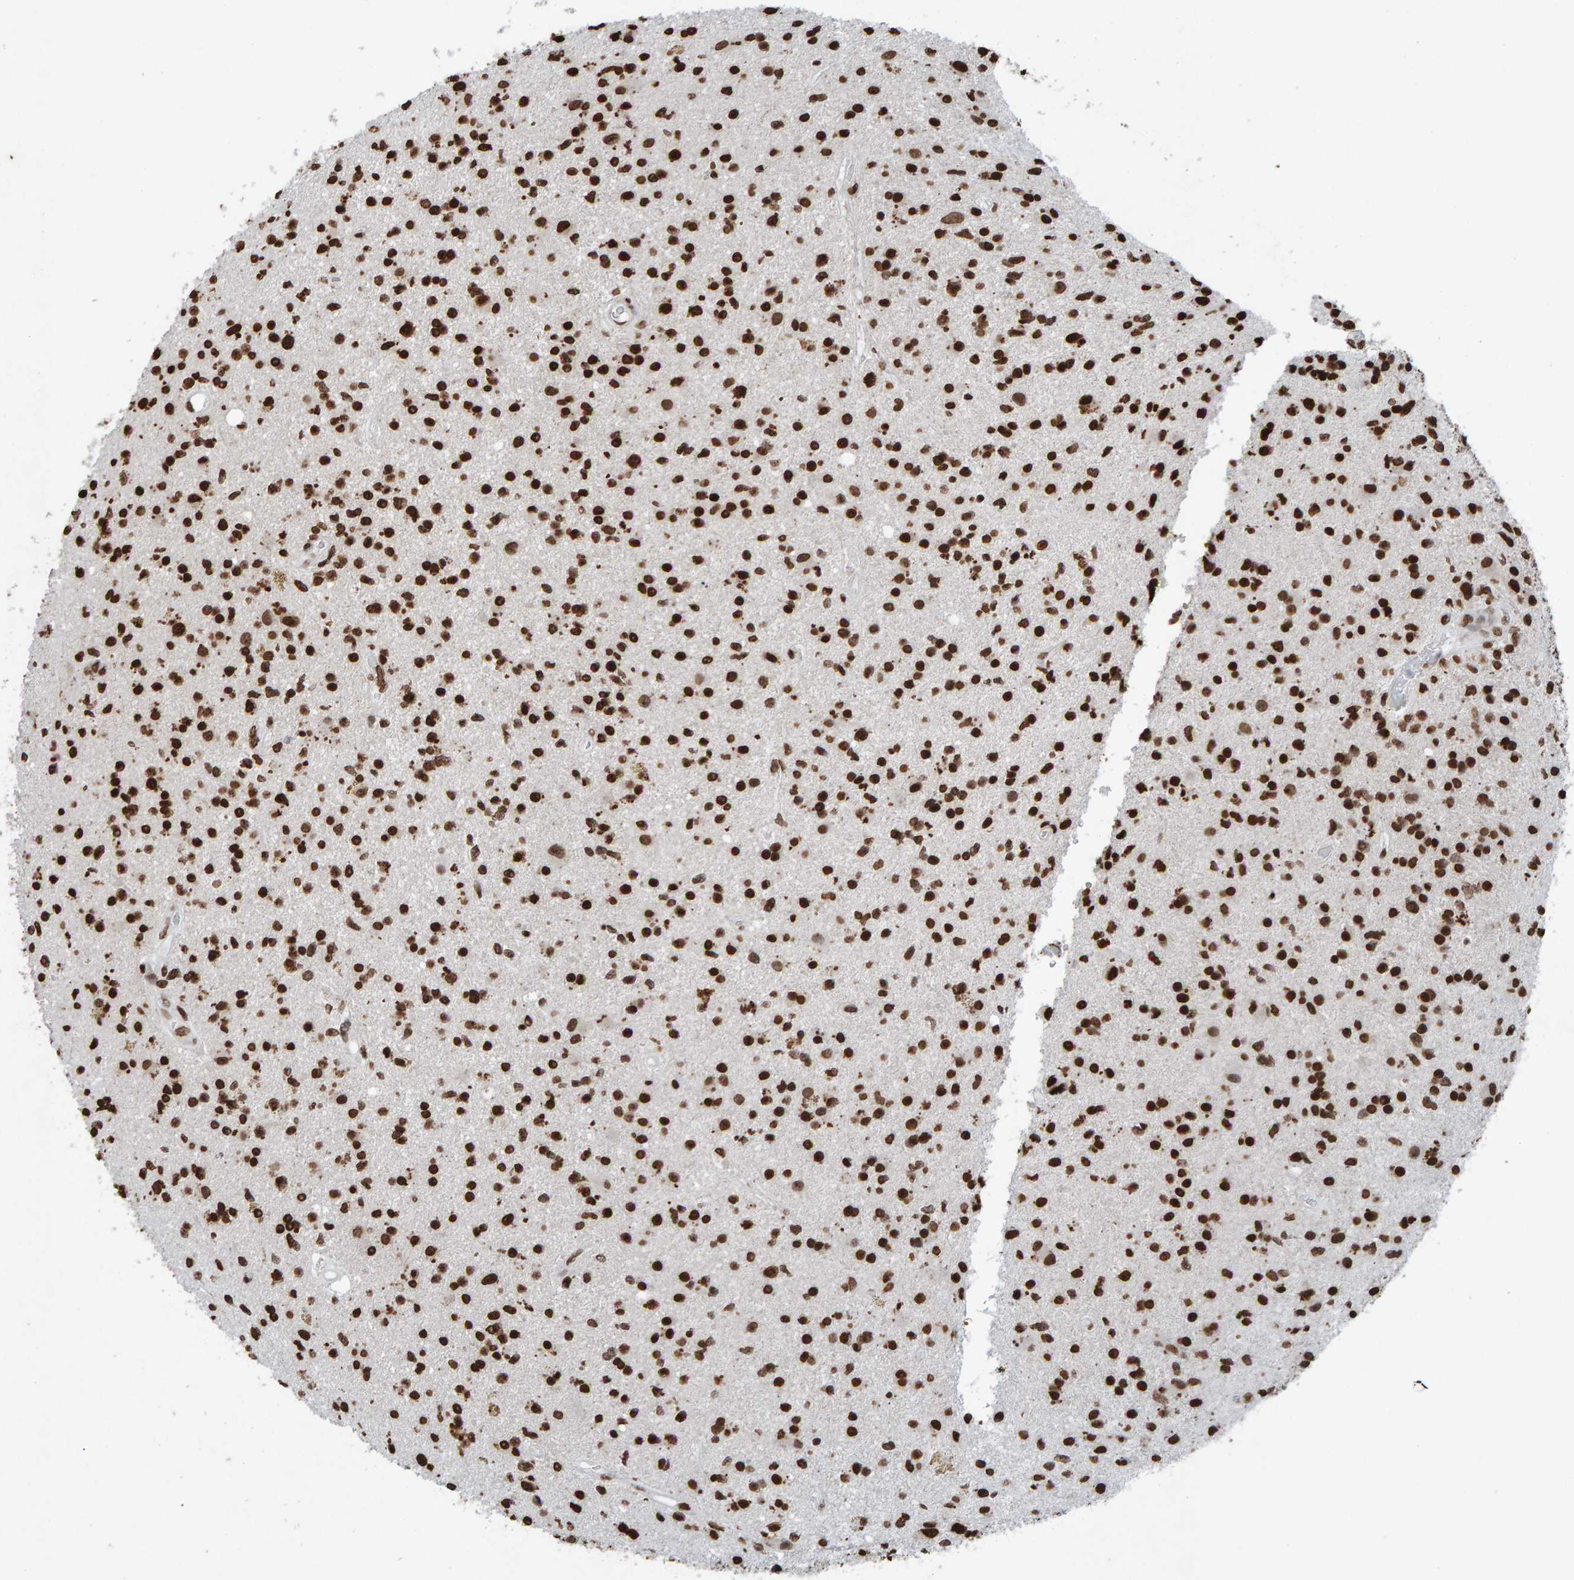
{"staining": {"intensity": "strong", "quantity": ">75%", "location": "nuclear"}, "tissue": "glioma", "cell_type": "Tumor cells", "image_type": "cancer", "snomed": [{"axis": "morphology", "description": "Glioma, malignant, High grade"}, {"axis": "topography", "description": "Brain"}], "caption": "The histopathology image displays immunohistochemical staining of glioma. There is strong nuclear staining is identified in approximately >75% of tumor cells.", "gene": "H2AZ1", "patient": {"sex": "male", "age": 33}}